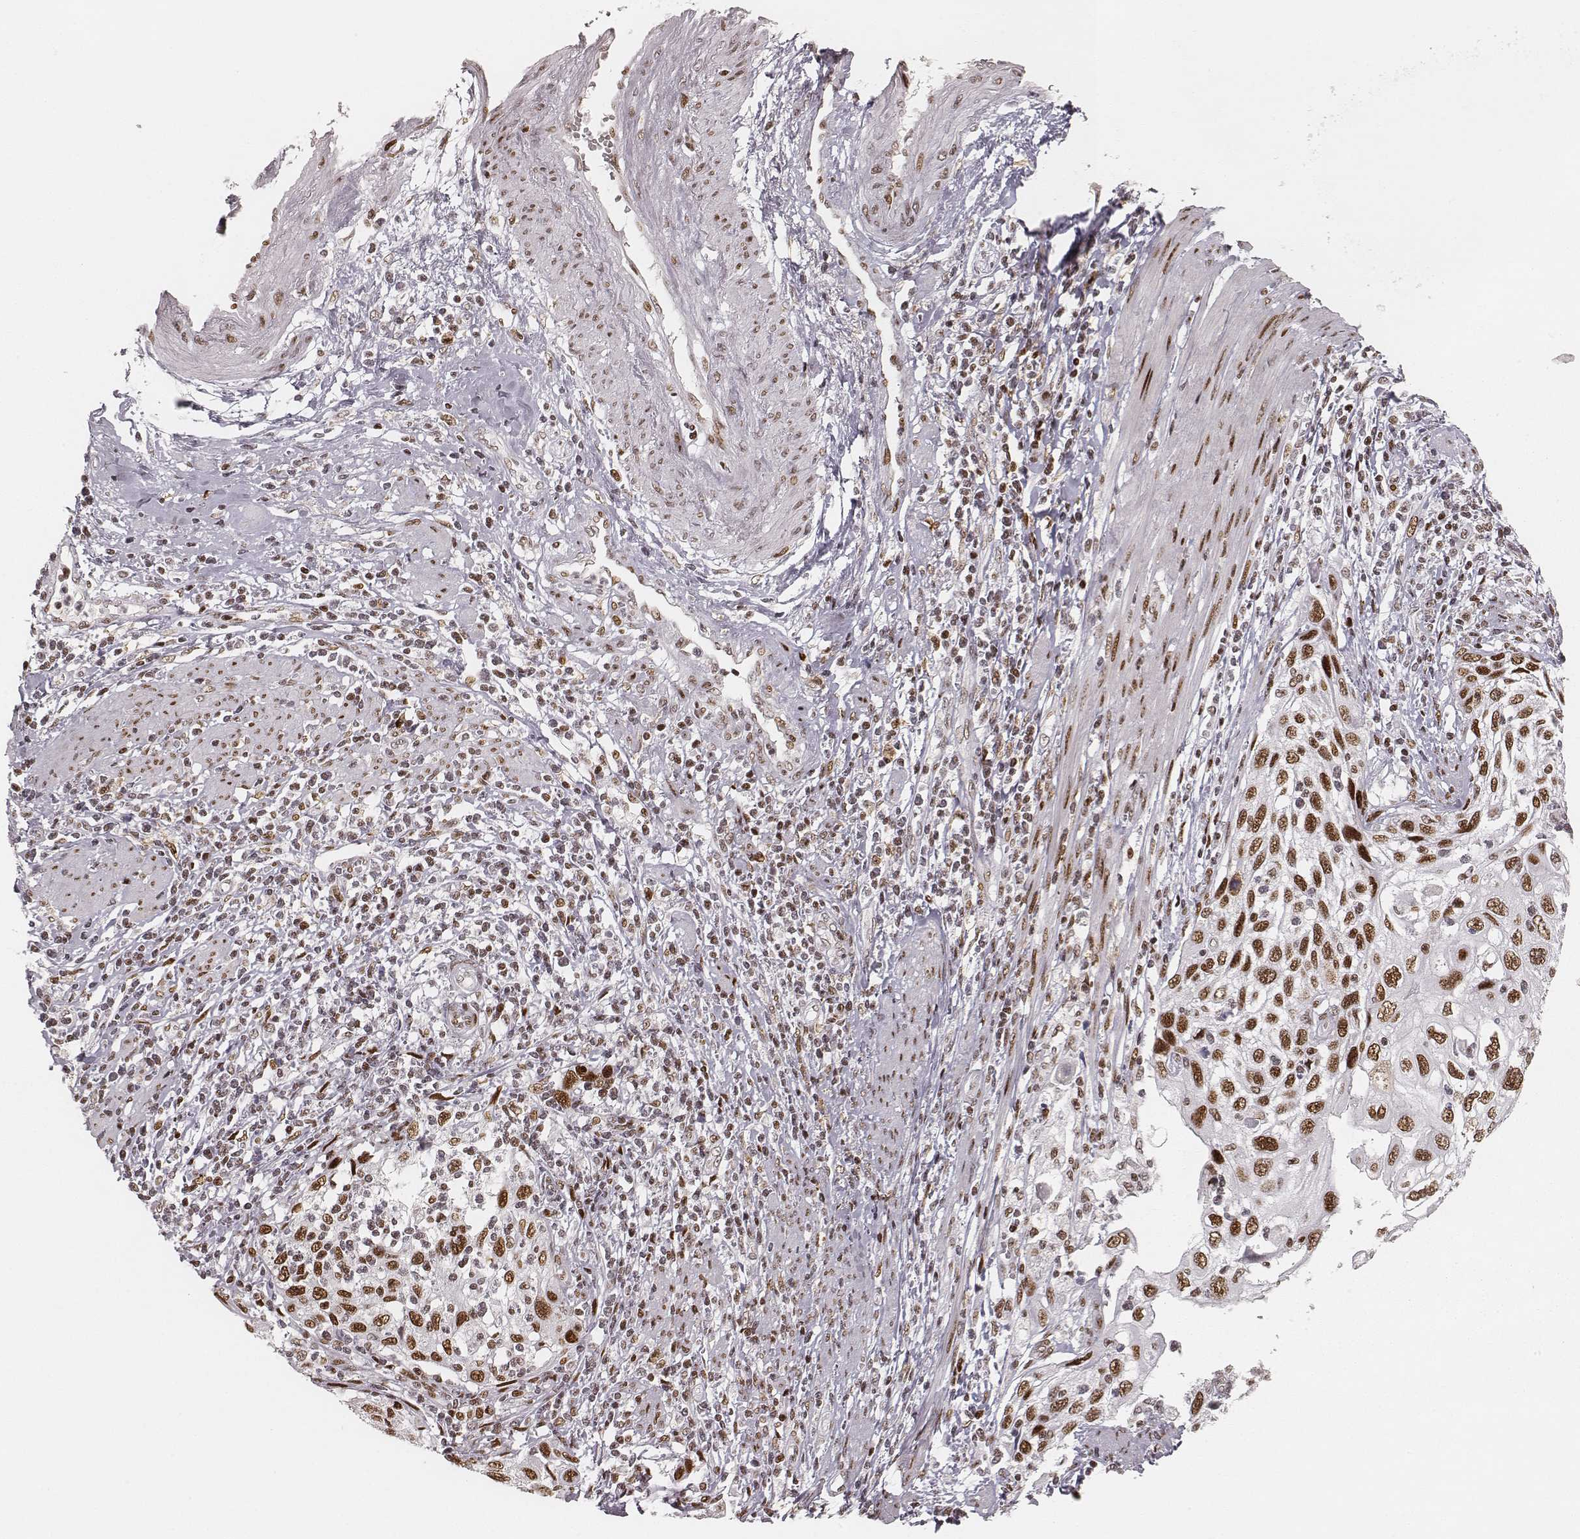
{"staining": {"intensity": "moderate", "quantity": ">75%", "location": "nuclear"}, "tissue": "cervical cancer", "cell_type": "Tumor cells", "image_type": "cancer", "snomed": [{"axis": "morphology", "description": "Squamous cell carcinoma, NOS"}, {"axis": "topography", "description": "Cervix"}], "caption": "IHC photomicrograph of neoplastic tissue: human cervical squamous cell carcinoma stained using IHC exhibits medium levels of moderate protein expression localized specifically in the nuclear of tumor cells, appearing as a nuclear brown color.", "gene": "HNRNPC", "patient": {"sex": "female", "age": 70}}